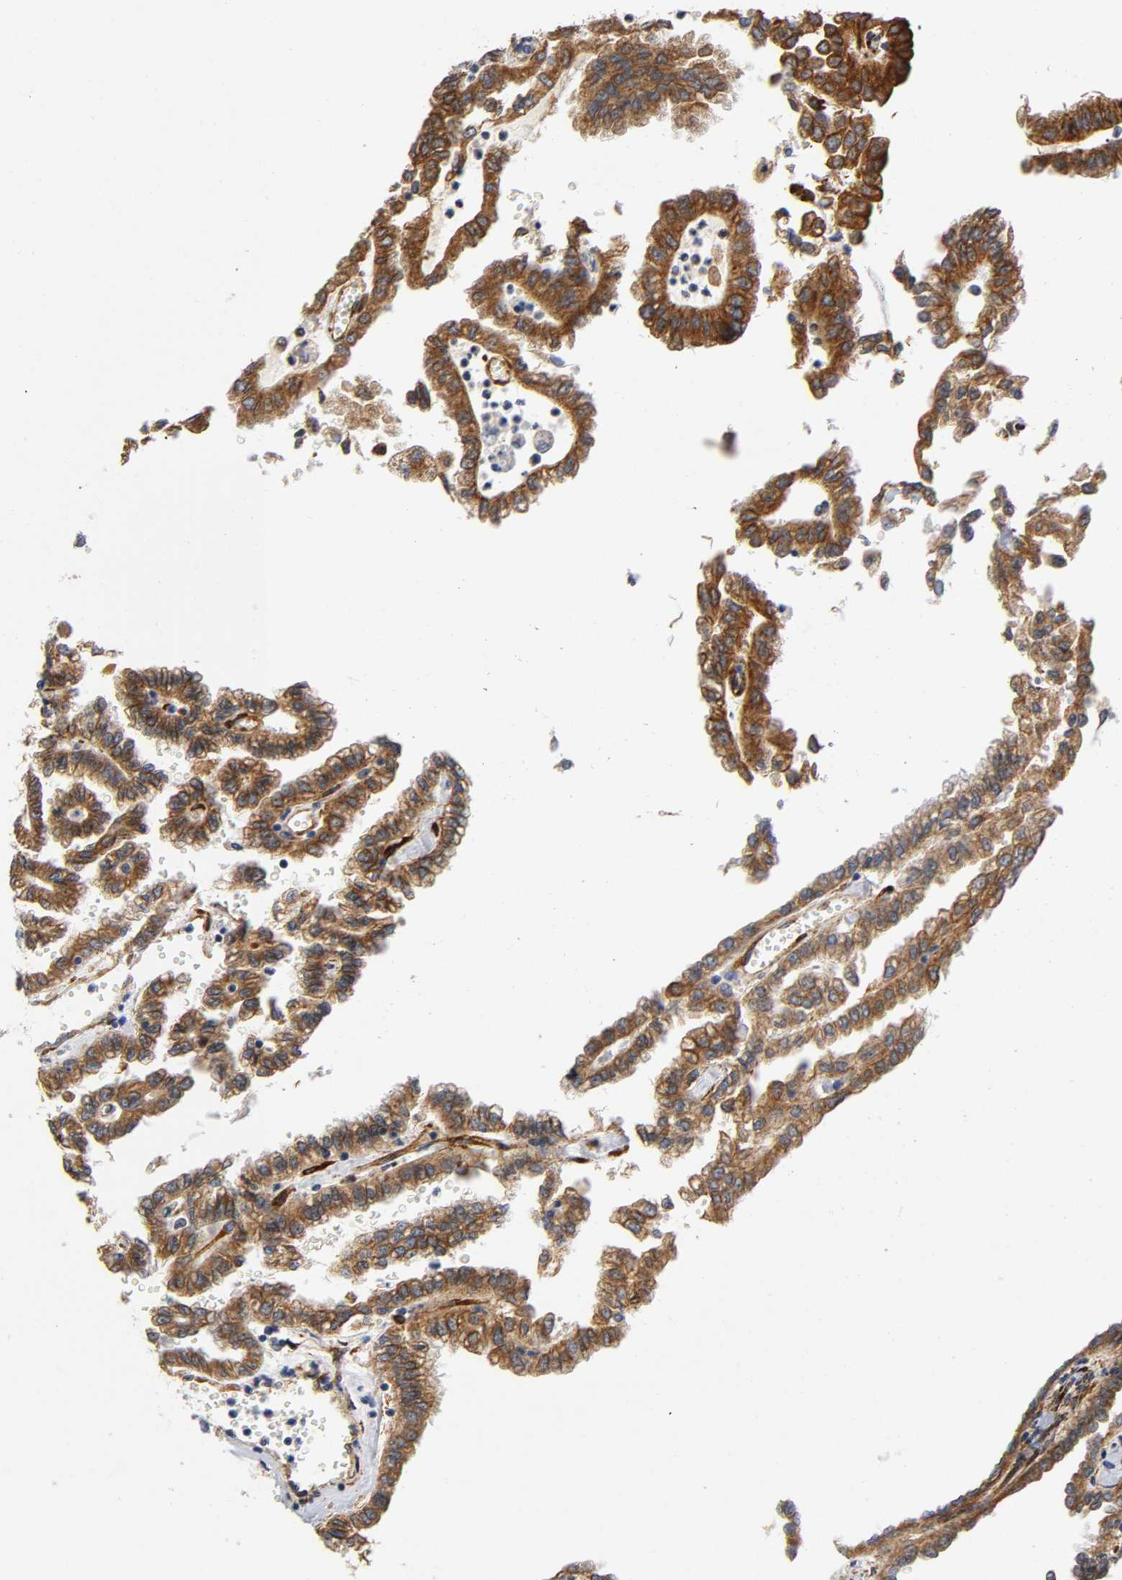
{"staining": {"intensity": "strong", "quantity": ">75%", "location": "cytoplasmic/membranous"}, "tissue": "renal cancer", "cell_type": "Tumor cells", "image_type": "cancer", "snomed": [{"axis": "morphology", "description": "Inflammation, NOS"}, {"axis": "morphology", "description": "Adenocarcinoma, NOS"}, {"axis": "topography", "description": "Kidney"}], "caption": "Immunohistochemistry image of human renal adenocarcinoma stained for a protein (brown), which displays high levels of strong cytoplasmic/membranous expression in approximately >75% of tumor cells.", "gene": "SOS2", "patient": {"sex": "male", "age": 68}}